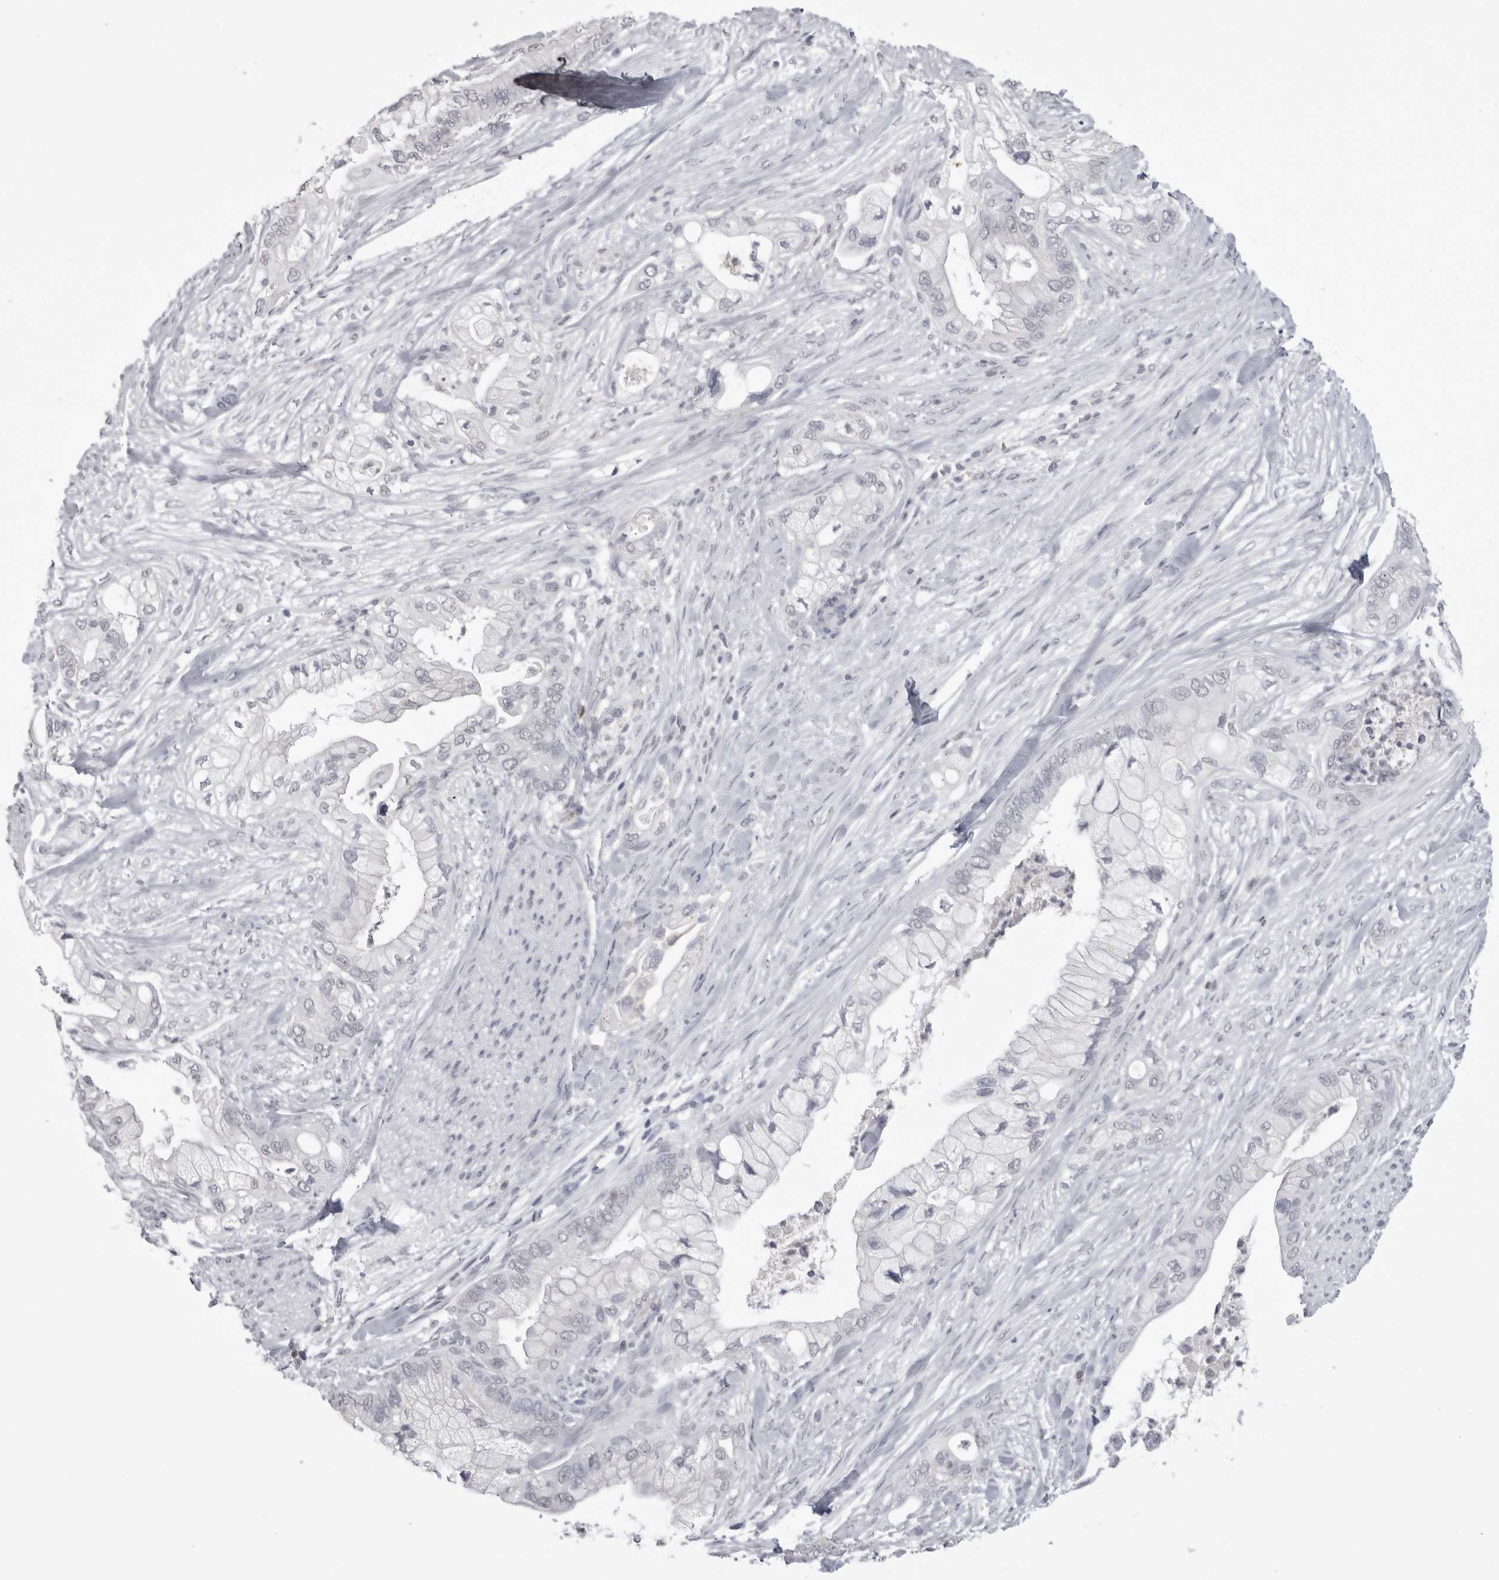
{"staining": {"intensity": "negative", "quantity": "none", "location": "none"}, "tissue": "pancreatic cancer", "cell_type": "Tumor cells", "image_type": "cancer", "snomed": [{"axis": "morphology", "description": "Adenocarcinoma, NOS"}, {"axis": "topography", "description": "Pancreas"}], "caption": "A high-resolution photomicrograph shows immunohistochemistry (IHC) staining of pancreatic cancer (adenocarcinoma), which reveals no significant positivity in tumor cells.", "gene": "ITGAL", "patient": {"sex": "male", "age": 53}}